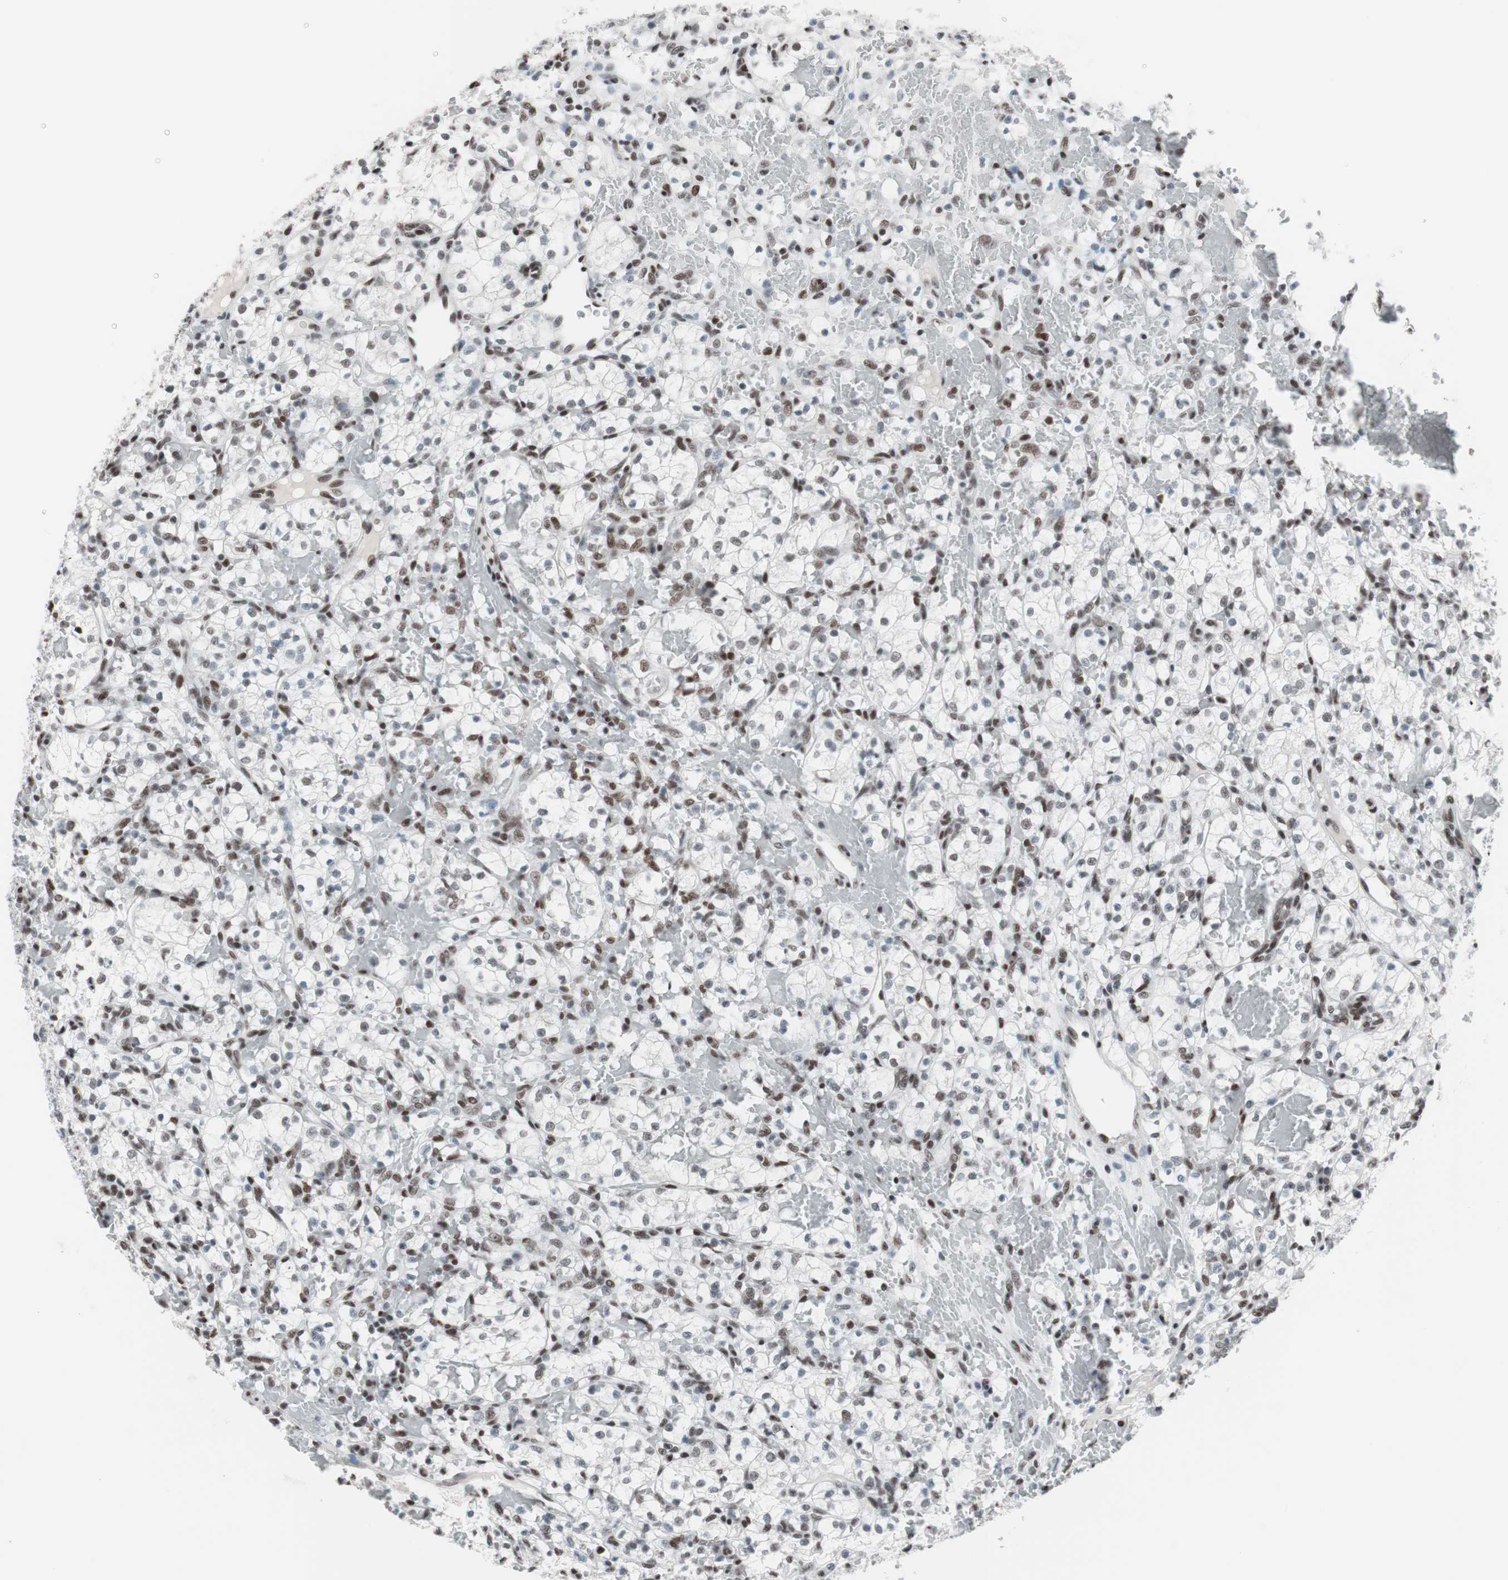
{"staining": {"intensity": "moderate", "quantity": "25%-75%", "location": "nuclear"}, "tissue": "renal cancer", "cell_type": "Tumor cells", "image_type": "cancer", "snomed": [{"axis": "morphology", "description": "Adenocarcinoma, NOS"}, {"axis": "topography", "description": "Kidney"}], "caption": "Immunohistochemical staining of human renal cancer (adenocarcinoma) demonstrates medium levels of moderate nuclear staining in approximately 25%-75% of tumor cells.", "gene": "ARID1A", "patient": {"sex": "female", "age": 60}}